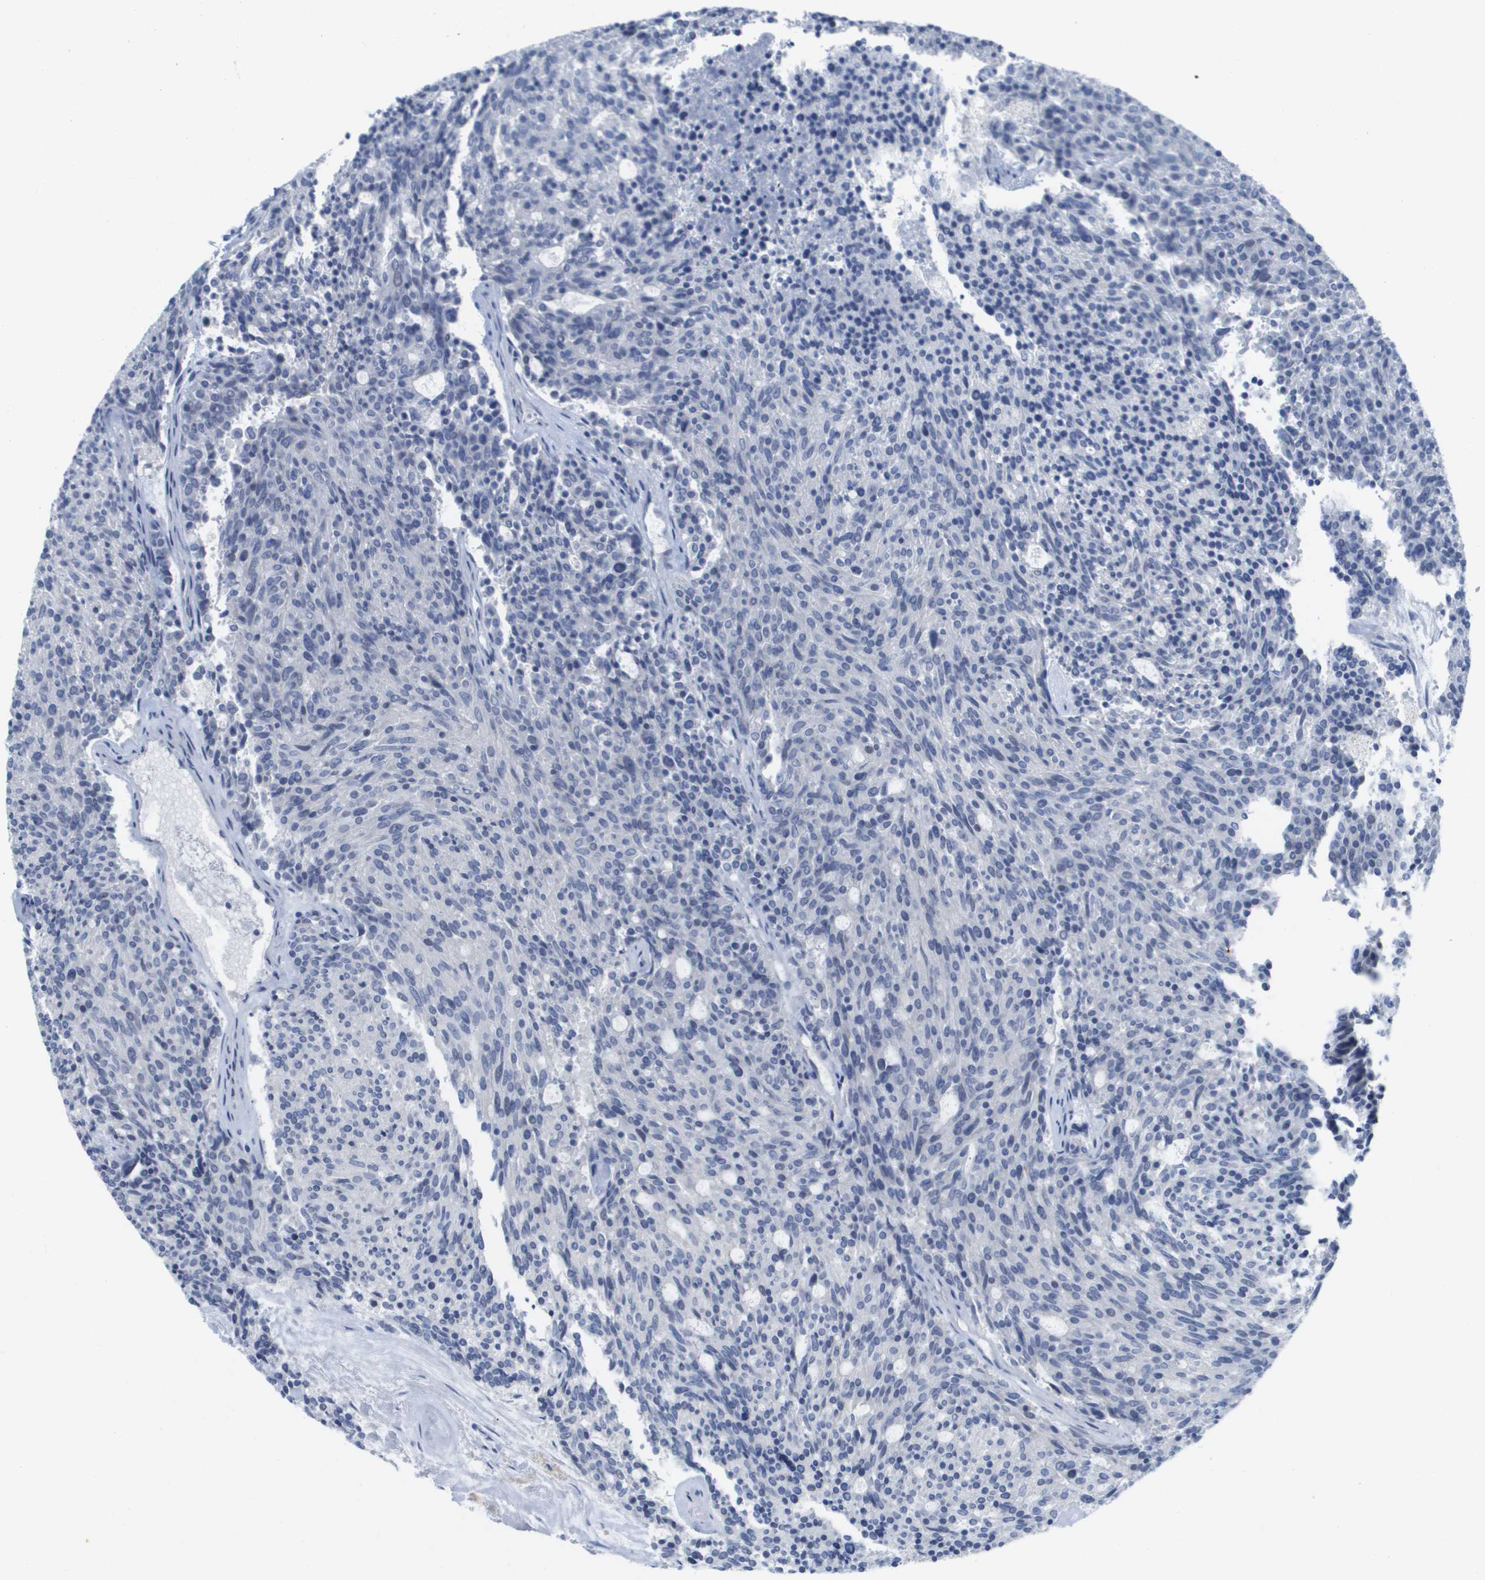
{"staining": {"intensity": "negative", "quantity": "none", "location": "none"}, "tissue": "carcinoid", "cell_type": "Tumor cells", "image_type": "cancer", "snomed": [{"axis": "morphology", "description": "Carcinoid, malignant, NOS"}, {"axis": "topography", "description": "Pancreas"}], "caption": "Protein analysis of carcinoid (malignant) displays no significant positivity in tumor cells. Brightfield microscopy of IHC stained with DAB (brown) and hematoxylin (blue), captured at high magnification.", "gene": "PDE4A", "patient": {"sex": "female", "age": 54}}